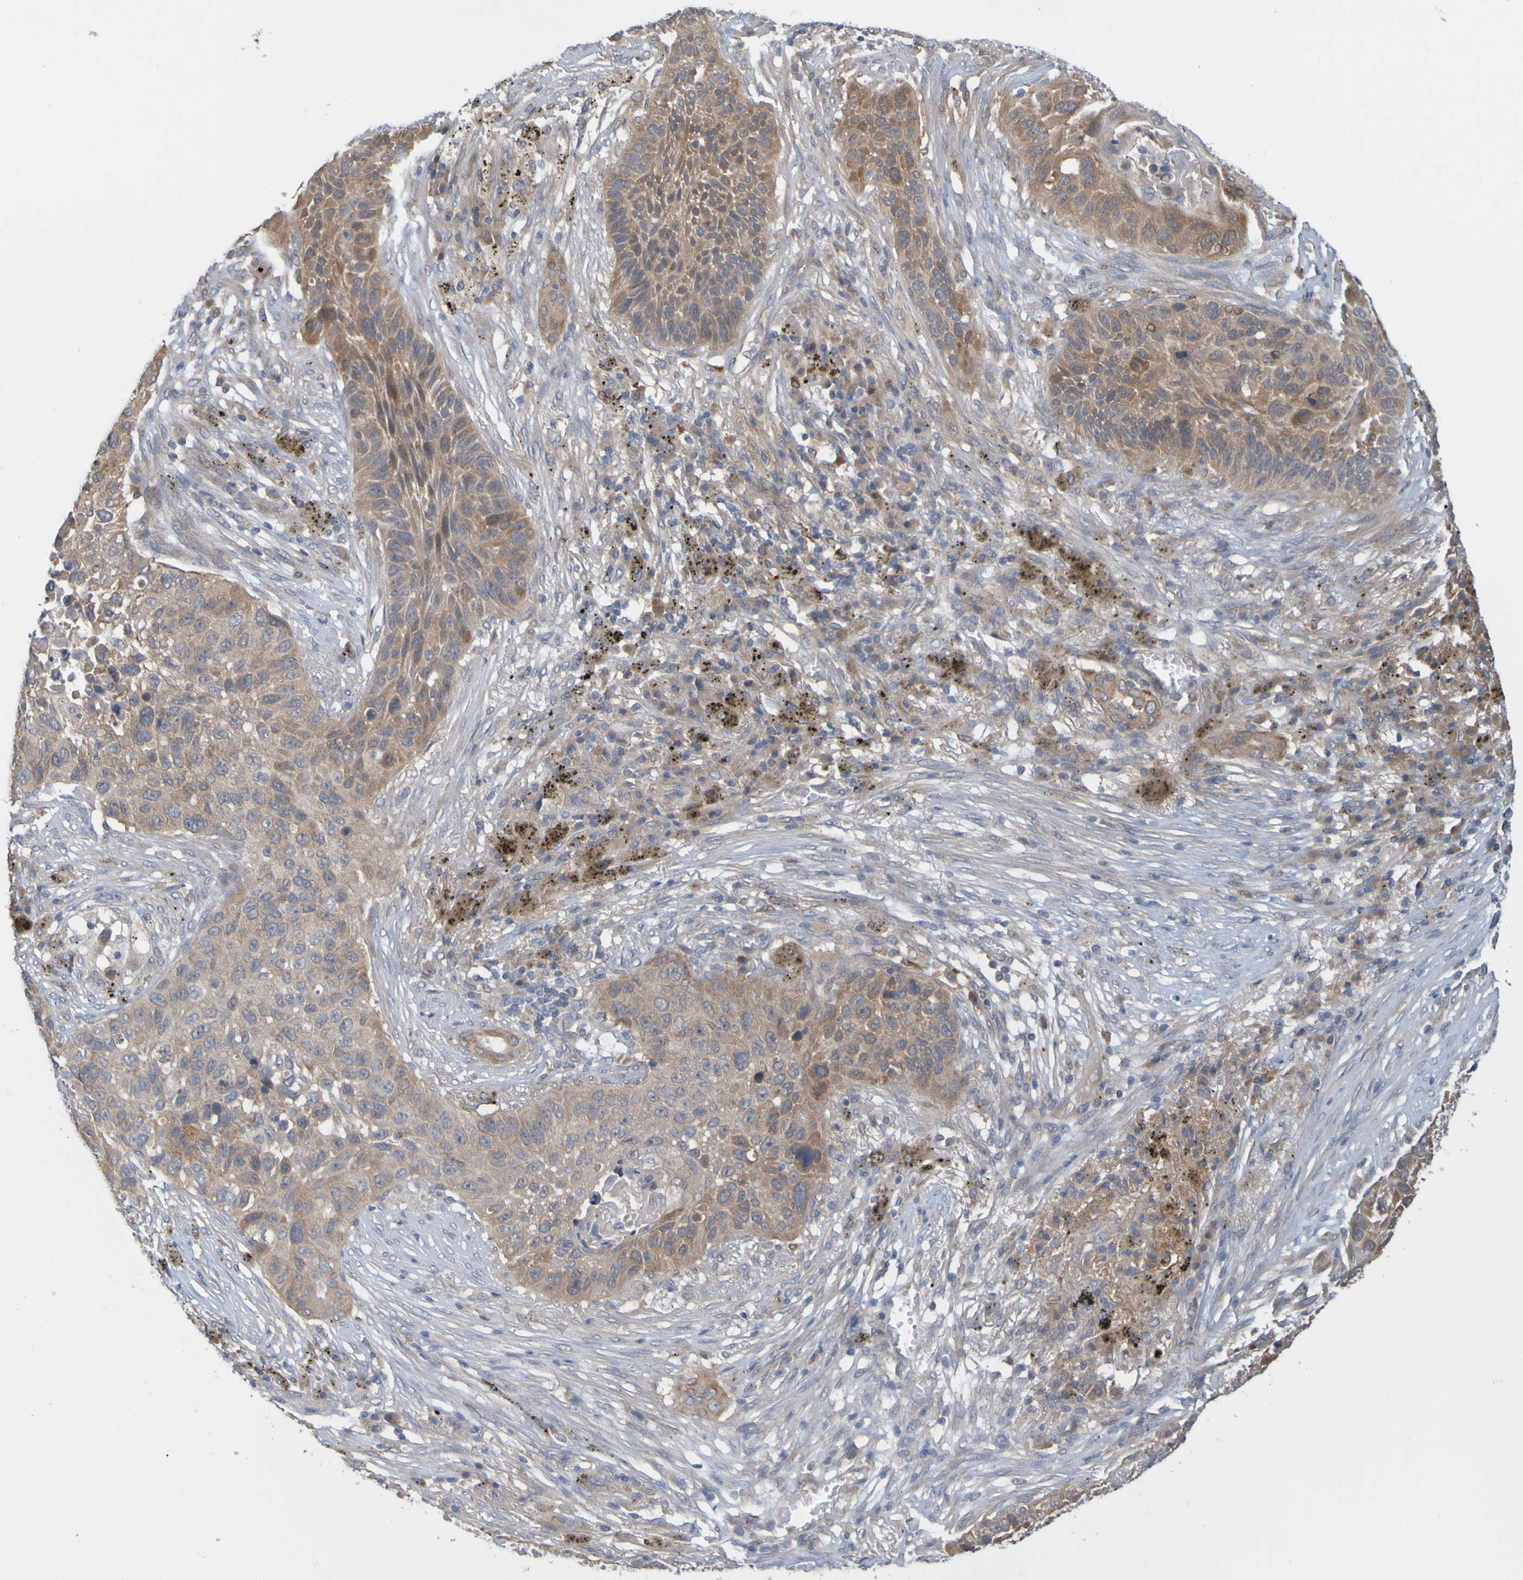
{"staining": {"intensity": "moderate", "quantity": ">75%", "location": "cytoplasmic/membranous"}, "tissue": "lung cancer", "cell_type": "Tumor cells", "image_type": "cancer", "snomed": [{"axis": "morphology", "description": "Squamous cell carcinoma, NOS"}, {"axis": "topography", "description": "Lung"}], "caption": "A histopathology image of human lung cancer (squamous cell carcinoma) stained for a protein demonstrates moderate cytoplasmic/membranous brown staining in tumor cells.", "gene": "NAV2", "patient": {"sex": "male", "age": 57}}